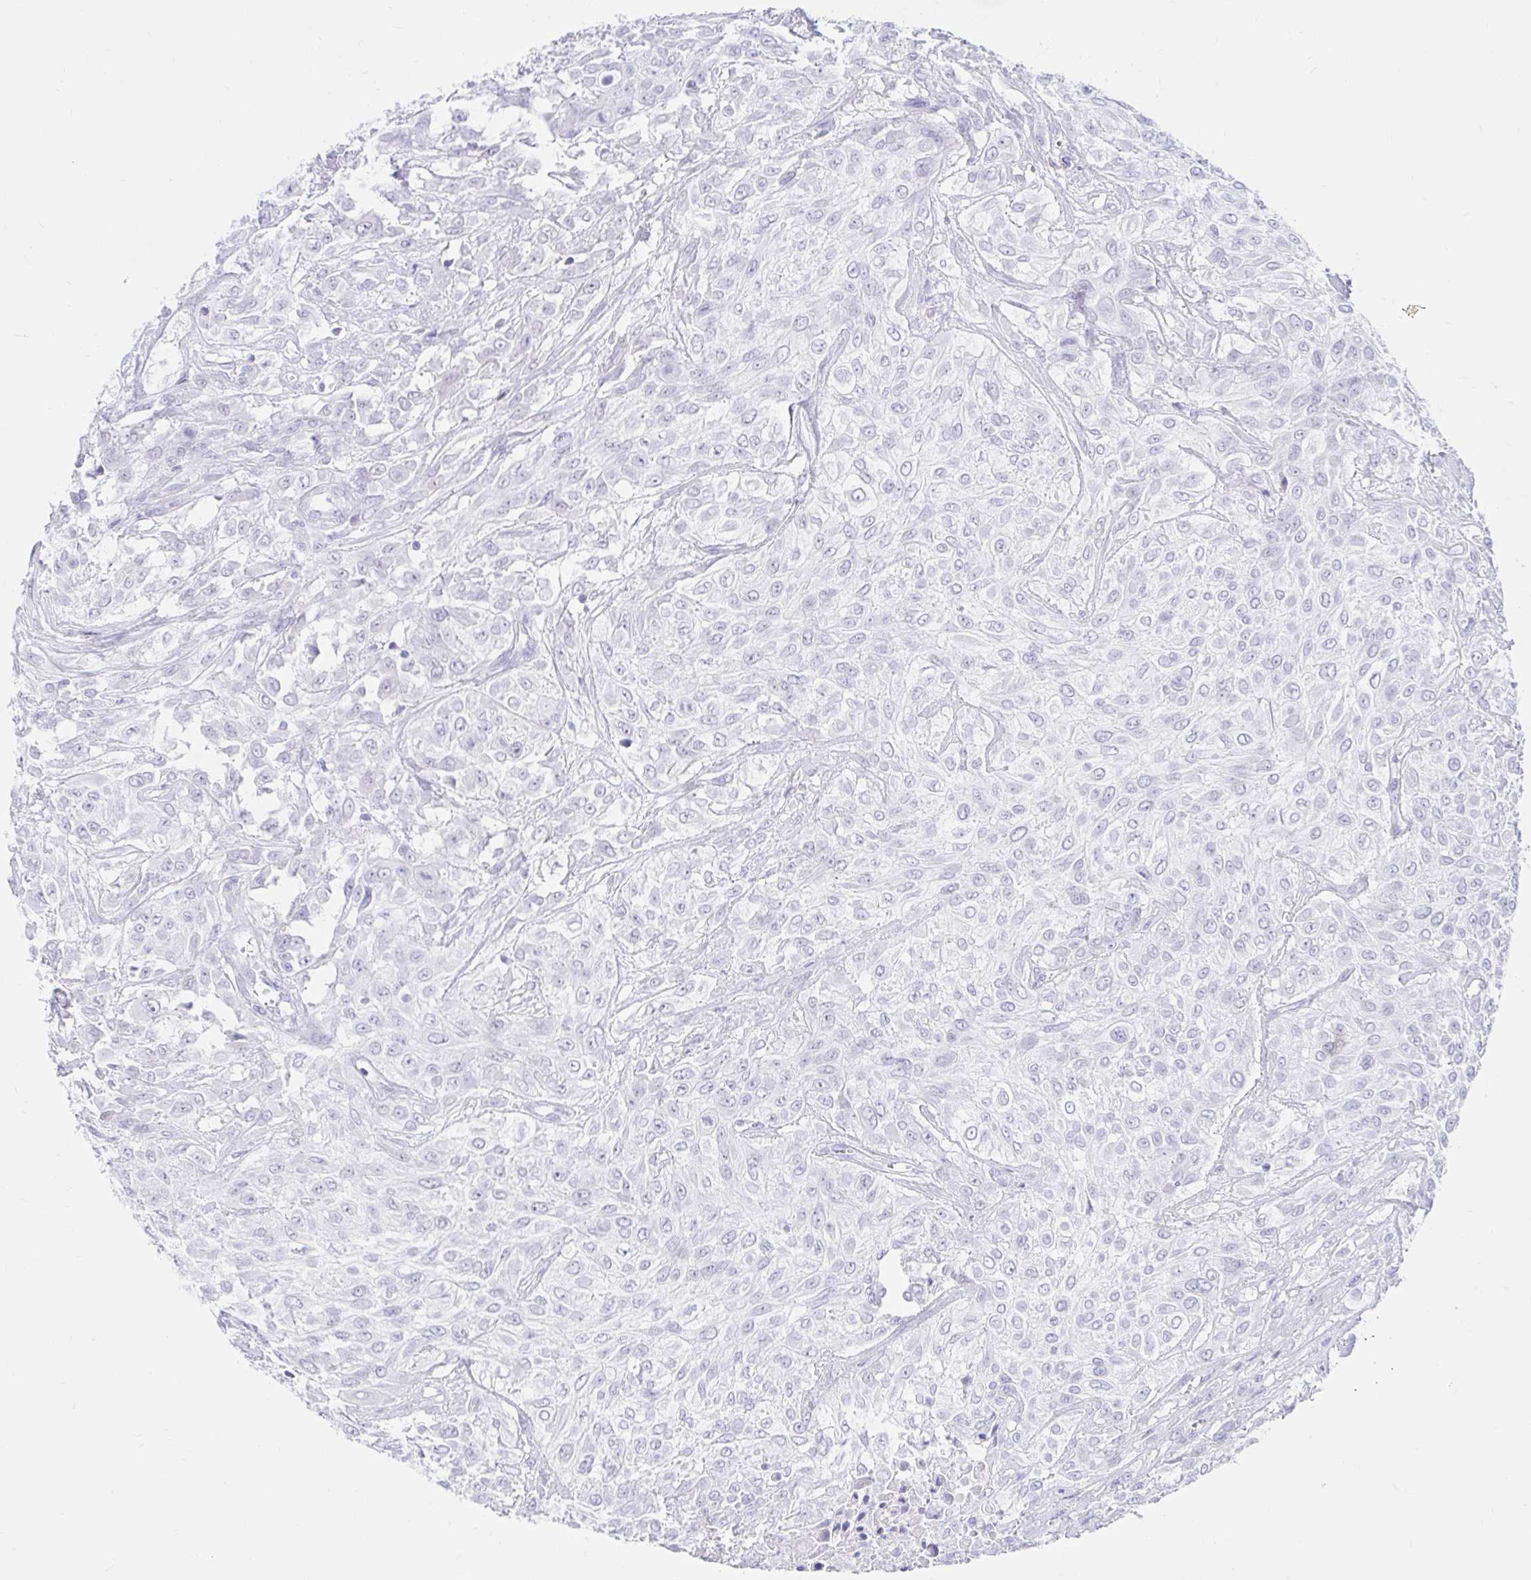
{"staining": {"intensity": "negative", "quantity": "none", "location": "none"}, "tissue": "urothelial cancer", "cell_type": "Tumor cells", "image_type": "cancer", "snomed": [{"axis": "morphology", "description": "Urothelial carcinoma, High grade"}, {"axis": "topography", "description": "Urinary bladder"}], "caption": "A histopathology image of high-grade urothelial carcinoma stained for a protein demonstrates no brown staining in tumor cells.", "gene": "OR6T1", "patient": {"sex": "male", "age": 57}}